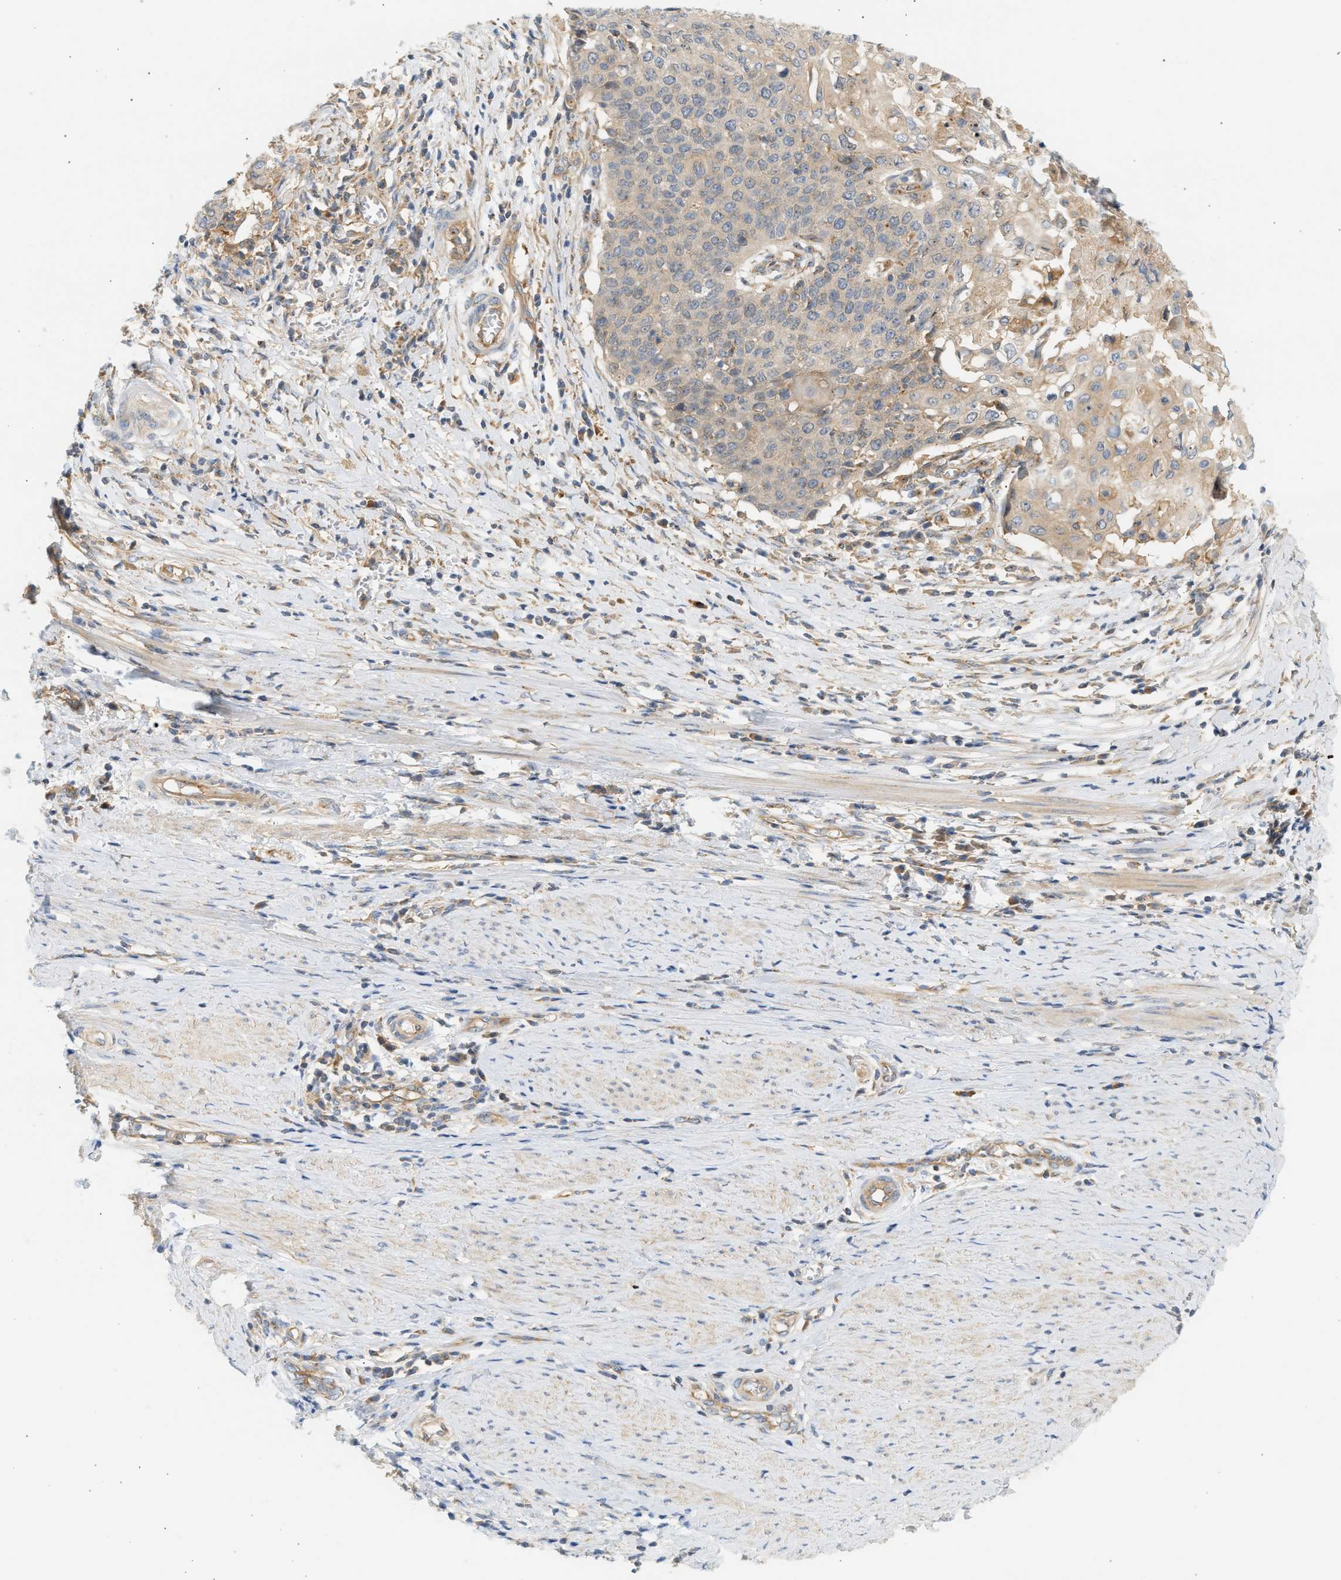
{"staining": {"intensity": "weak", "quantity": ">75%", "location": "cytoplasmic/membranous"}, "tissue": "cervical cancer", "cell_type": "Tumor cells", "image_type": "cancer", "snomed": [{"axis": "morphology", "description": "Squamous cell carcinoma, NOS"}, {"axis": "topography", "description": "Cervix"}], "caption": "Immunohistochemistry (IHC) photomicrograph of neoplastic tissue: cervical cancer stained using immunohistochemistry reveals low levels of weak protein expression localized specifically in the cytoplasmic/membranous of tumor cells, appearing as a cytoplasmic/membranous brown color.", "gene": "PAFAH1B1", "patient": {"sex": "female", "age": 39}}